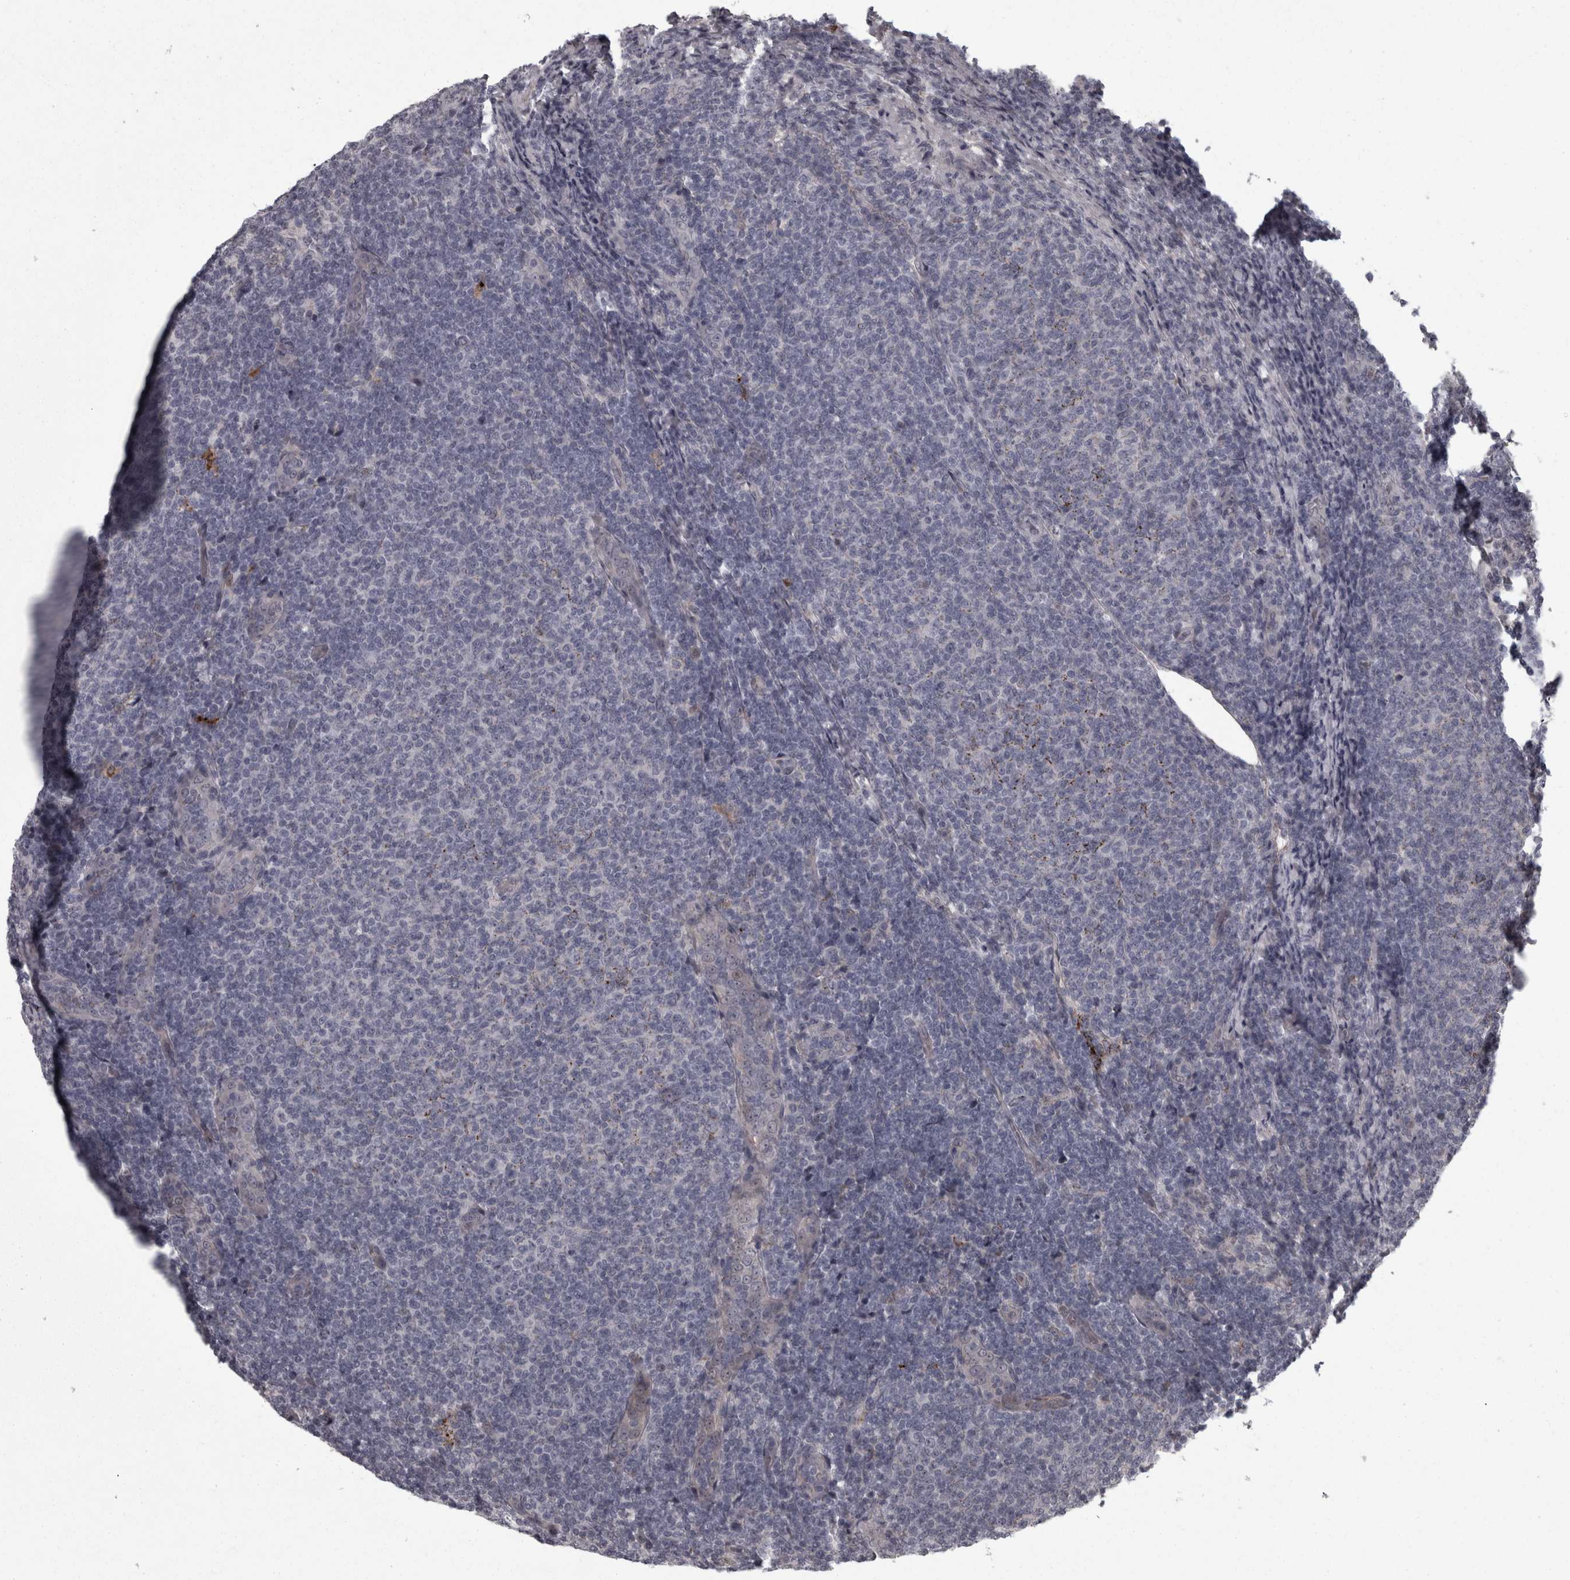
{"staining": {"intensity": "negative", "quantity": "none", "location": "none"}, "tissue": "lymphoma", "cell_type": "Tumor cells", "image_type": "cancer", "snomed": [{"axis": "morphology", "description": "Malignant lymphoma, non-Hodgkin's type, Low grade"}, {"axis": "topography", "description": "Lymph node"}], "caption": "Immunohistochemistry image of low-grade malignant lymphoma, non-Hodgkin's type stained for a protein (brown), which demonstrates no positivity in tumor cells. The staining is performed using DAB (3,3'-diaminobenzidine) brown chromogen with nuclei counter-stained in using hematoxylin.", "gene": "PCDH17", "patient": {"sex": "male", "age": 66}}